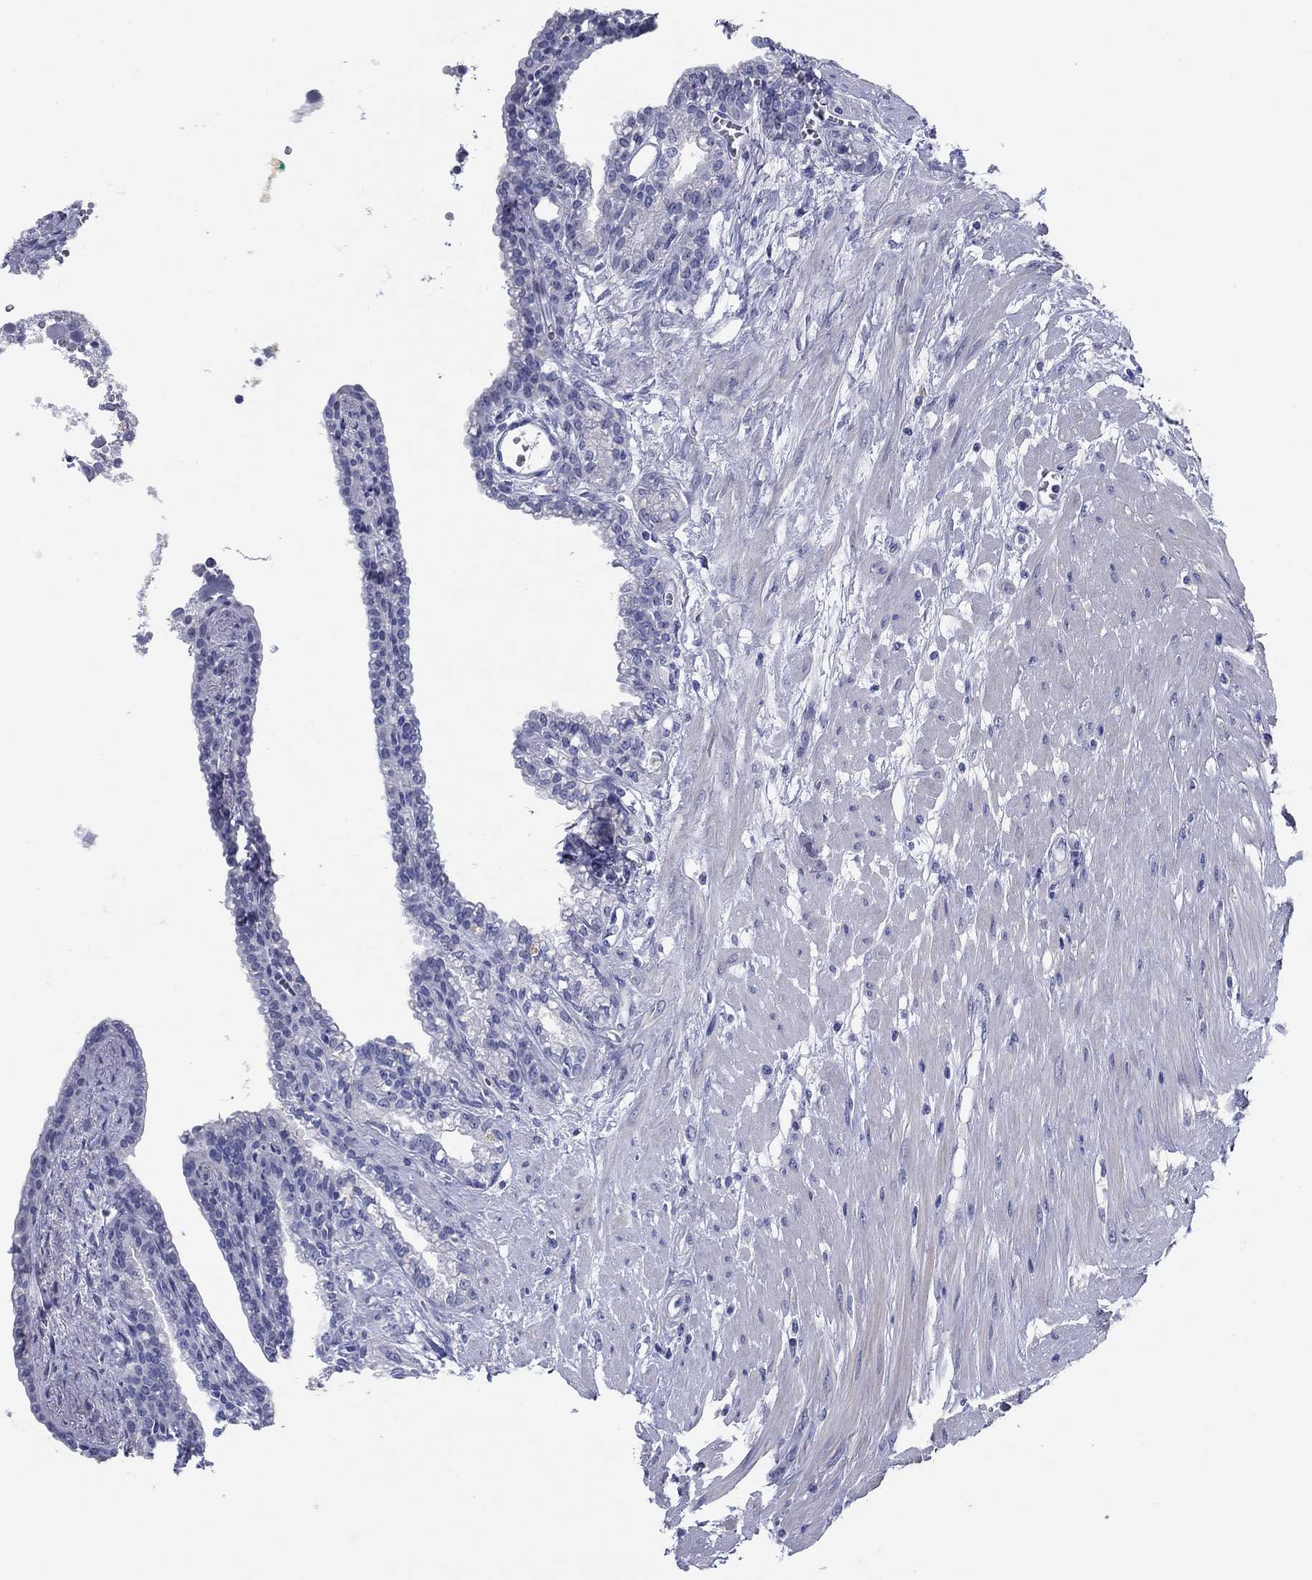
{"staining": {"intensity": "negative", "quantity": "none", "location": "none"}, "tissue": "seminal vesicle", "cell_type": "Glandular cells", "image_type": "normal", "snomed": [{"axis": "morphology", "description": "Normal tissue, NOS"}, {"axis": "morphology", "description": "Urothelial carcinoma, NOS"}, {"axis": "topography", "description": "Urinary bladder"}, {"axis": "topography", "description": "Seminal veicle"}], "caption": "A high-resolution photomicrograph shows immunohistochemistry (IHC) staining of normal seminal vesicle, which demonstrates no significant expression in glandular cells.", "gene": "PRKCG", "patient": {"sex": "male", "age": 76}}